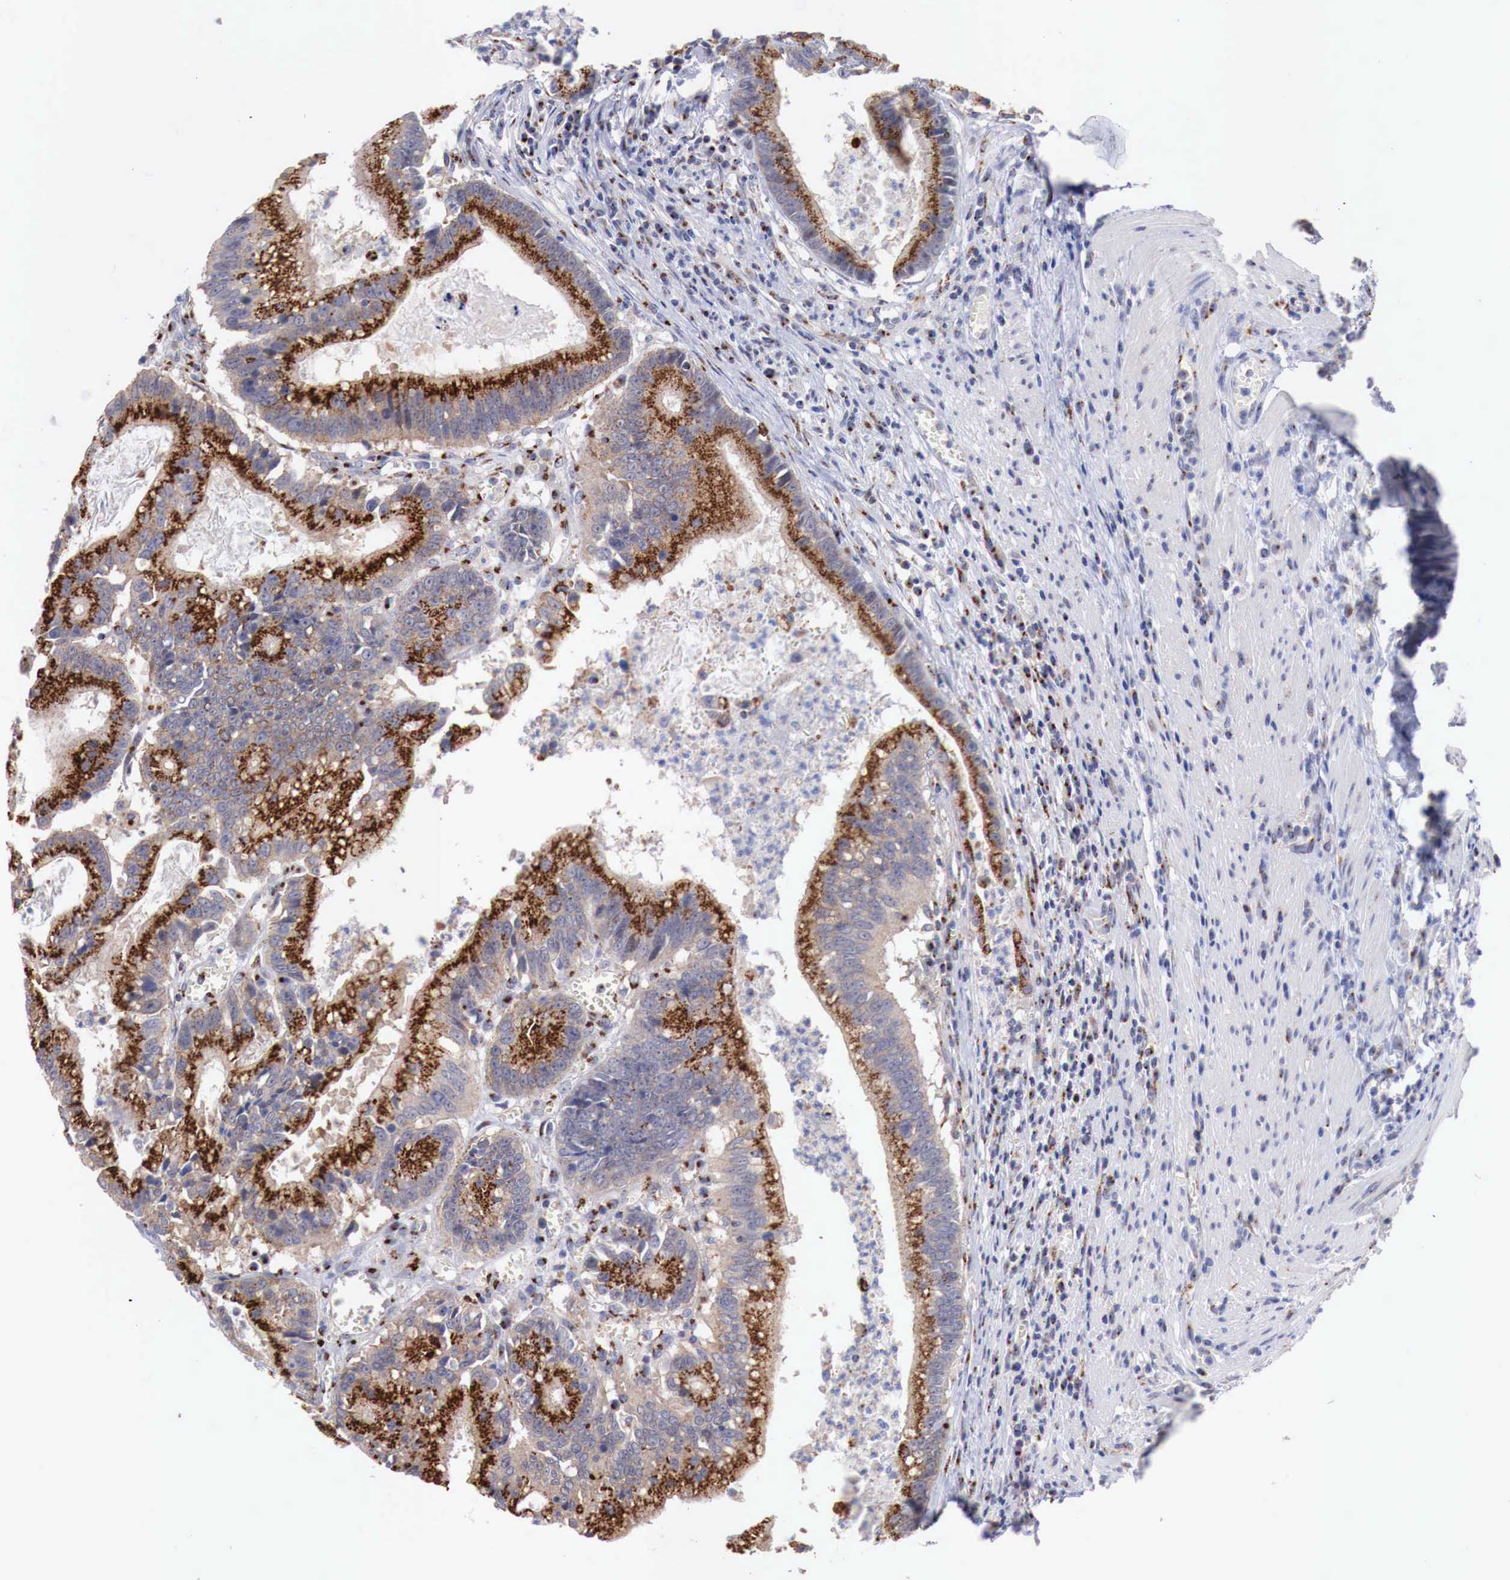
{"staining": {"intensity": "strong", "quantity": ">75%", "location": "cytoplasmic/membranous"}, "tissue": "colorectal cancer", "cell_type": "Tumor cells", "image_type": "cancer", "snomed": [{"axis": "morphology", "description": "Adenocarcinoma, NOS"}, {"axis": "topography", "description": "Rectum"}], "caption": "This micrograph reveals immunohistochemistry (IHC) staining of colorectal cancer (adenocarcinoma), with high strong cytoplasmic/membranous positivity in approximately >75% of tumor cells.", "gene": "SYAP1", "patient": {"sex": "female", "age": 81}}